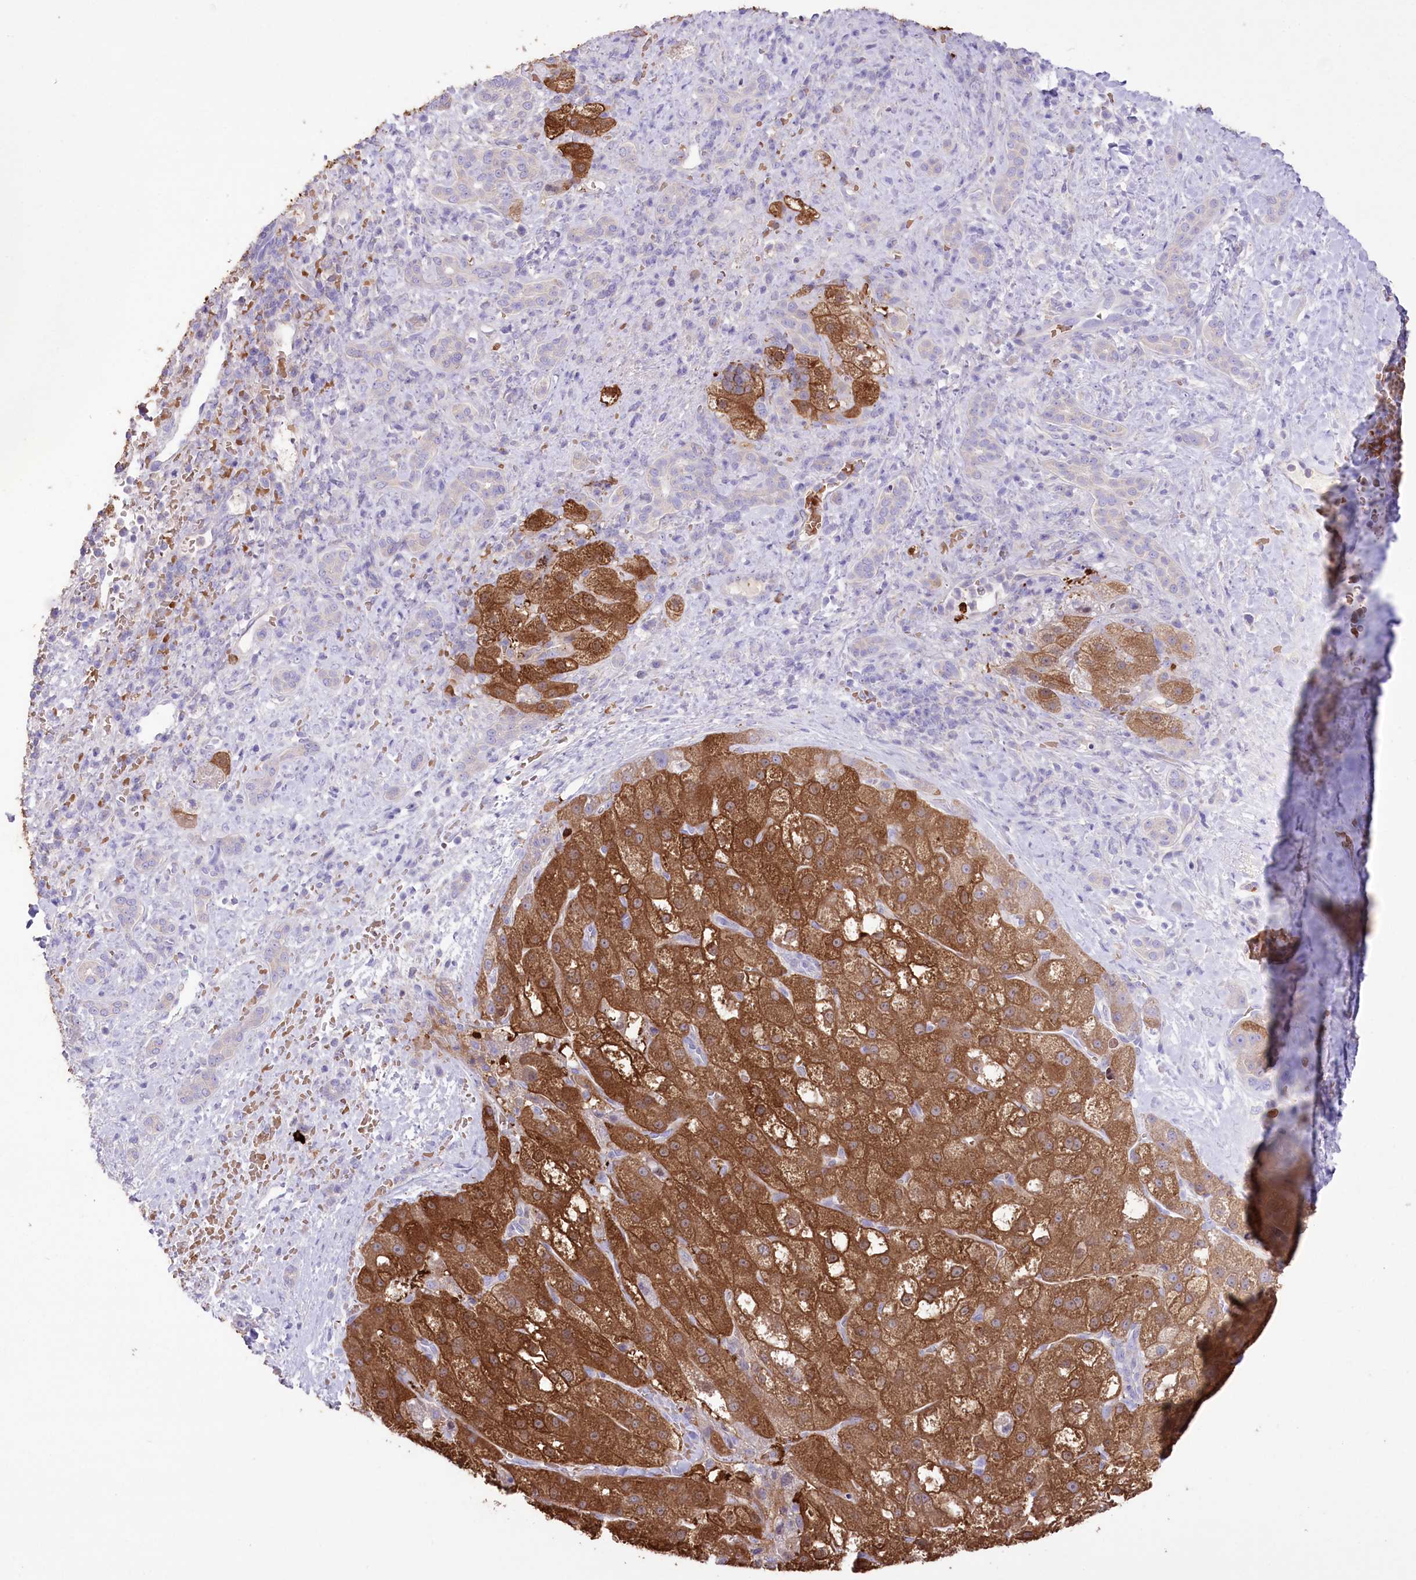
{"staining": {"intensity": "strong", "quantity": ">75%", "location": "cytoplasmic/membranous"}, "tissue": "liver cancer", "cell_type": "Tumor cells", "image_type": "cancer", "snomed": [{"axis": "morphology", "description": "Normal tissue, NOS"}, {"axis": "morphology", "description": "Carcinoma, Hepatocellular, NOS"}, {"axis": "topography", "description": "Liver"}], "caption": "Immunohistochemical staining of human liver hepatocellular carcinoma reveals strong cytoplasmic/membranous protein expression in about >75% of tumor cells. (Brightfield microscopy of DAB IHC at high magnification).", "gene": "PRSS53", "patient": {"sex": "male", "age": 57}}